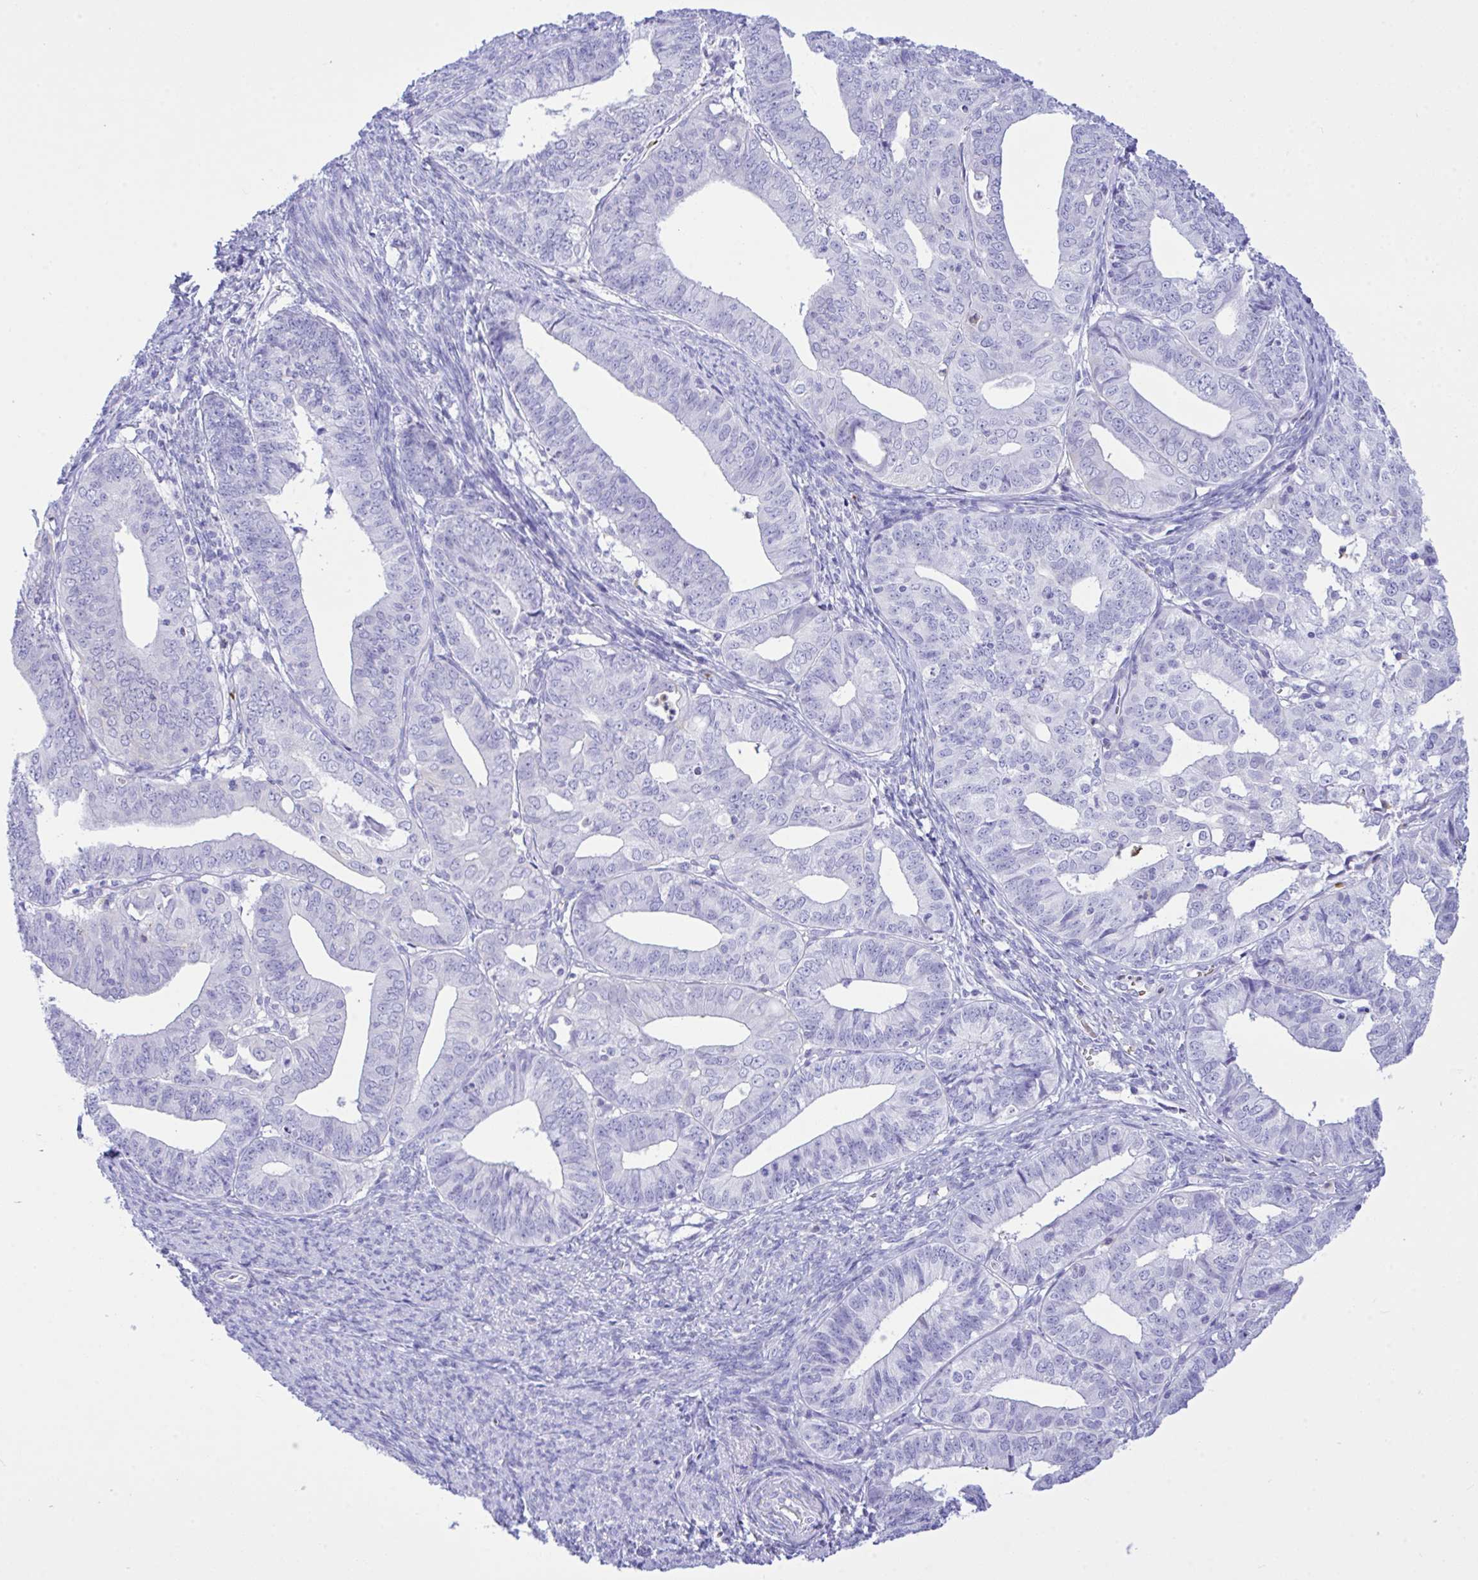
{"staining": {"intensity": "negative", "quantity": "none", "location": "none"}, "tissue": "endometrial cancer", "cell_type": "Tumor cells", "image_type": "cancer", "snomed": [{"axis": "morphology", "description": "Adenocarcinoma, NOS"}, {"axis": "topography", "description": "Endometrium"}], "caption": "Human endometrial adenocarcinoma stained for a protein using IHC demonstrates no staining in tumor cells.", "gene": "ZNF221", "patient": {"sex": "female", "age": 56}}